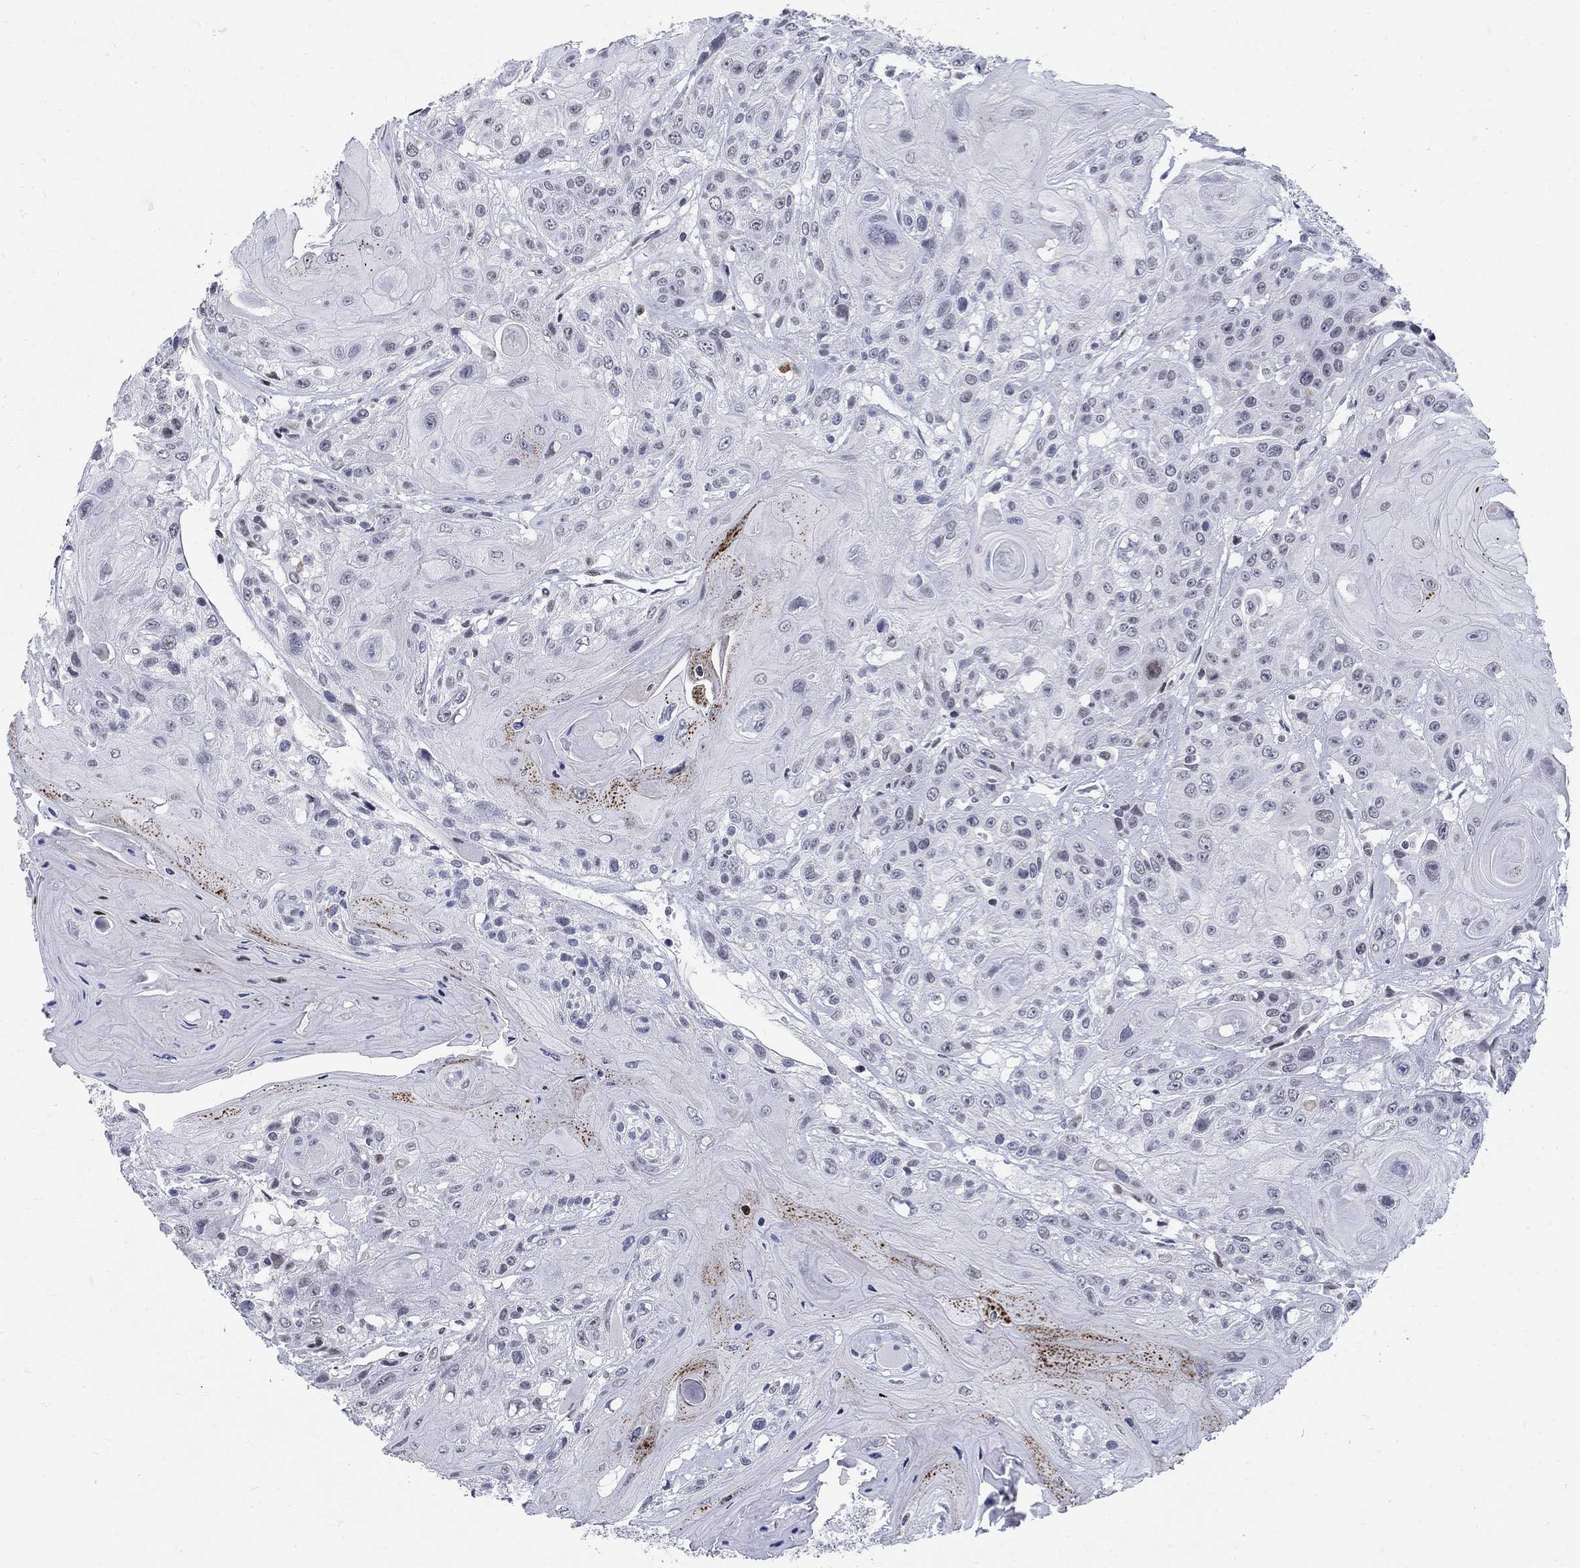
{"staining": {"intensity": "negative", "quantity": "none", "location": "none"}, "tissue": "head and neck cancer", "cell_type": "Tumor cells", "image_type": "cancer", "snomed": [{"axis": "morphology", "description": "Squamous cell carcinoma, NOS"}, {"axis": "topography", "description": "Head-Neck"}], "caption": "Tumor cells show no significant positivity in head and neck cancer. The staining was performed using DAB to visualize the protein expression in brown, while the nuclei were stained in blue with hematoxylin (Magnification: 20x).", "gene": "BHLHE22", "patient": {"sex": "female", "age": 59}}